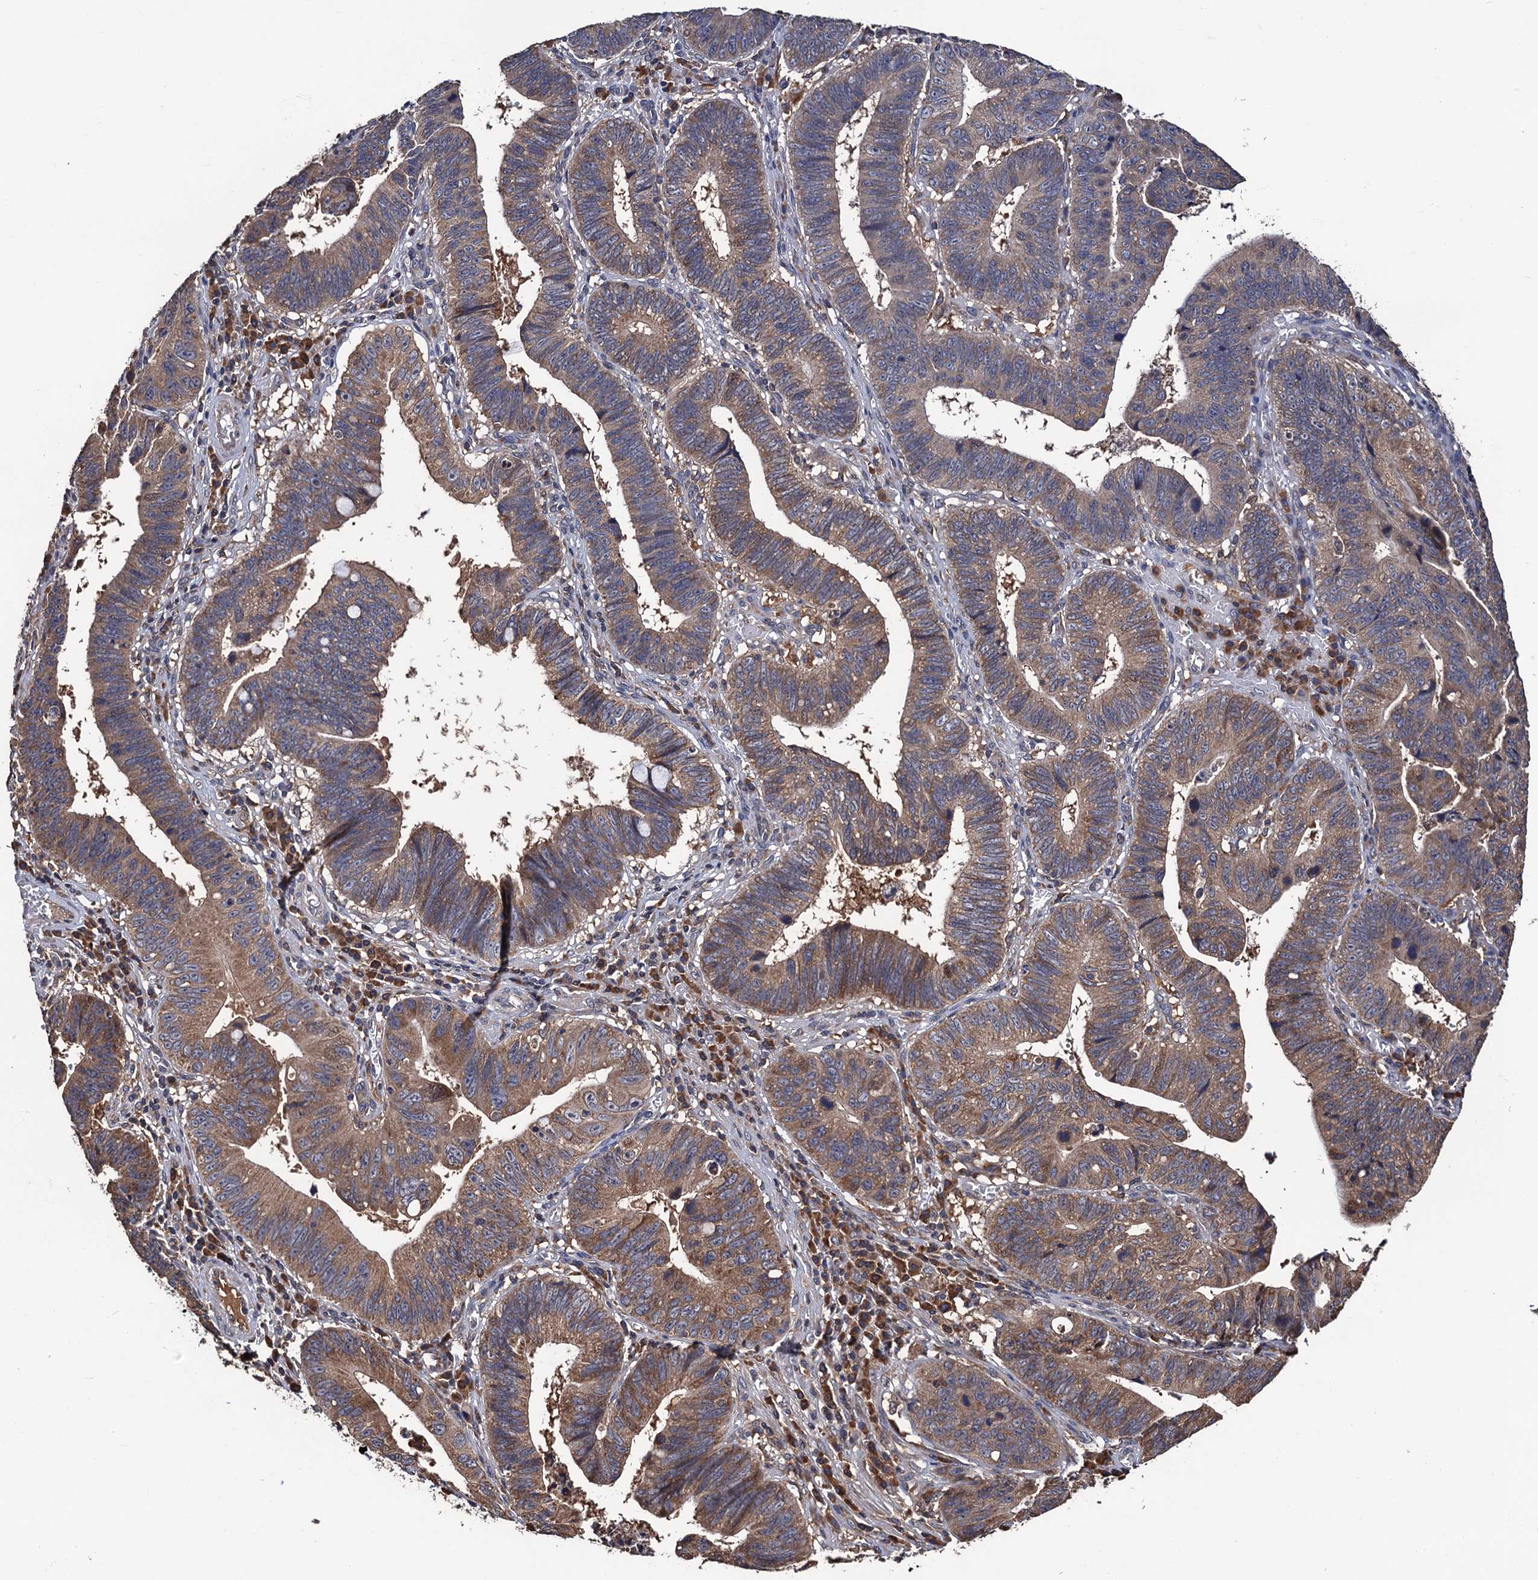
{"staining": {"intensity": "moderate", "quantity": ">75%", "location": "cytoplasmic/membranous"}, "tissue": "stomach cancer", "cell_type": "Tumor cells", "image_type": "cancer", "snomed": [{"axis": "morphology", "description": "Adenocarcinoma, NOS"}, {"axis": "topography", "description": "Stomach"}], "caption": "Immunohistochemistry of stomach adenocarcinoma demonstrates medium levels of moderate cytoplasmic/membranous positivity in about >75% of tumor cells. The staining was performed using DAB (3,3'-diaminobenzidine) to visualize the protein expression in brown, while the nuclei were stained in blue with hematoxylin (Magnification: 20x).", "gene": "RGS11", "patient": {"sex": "male", "age": 59}}